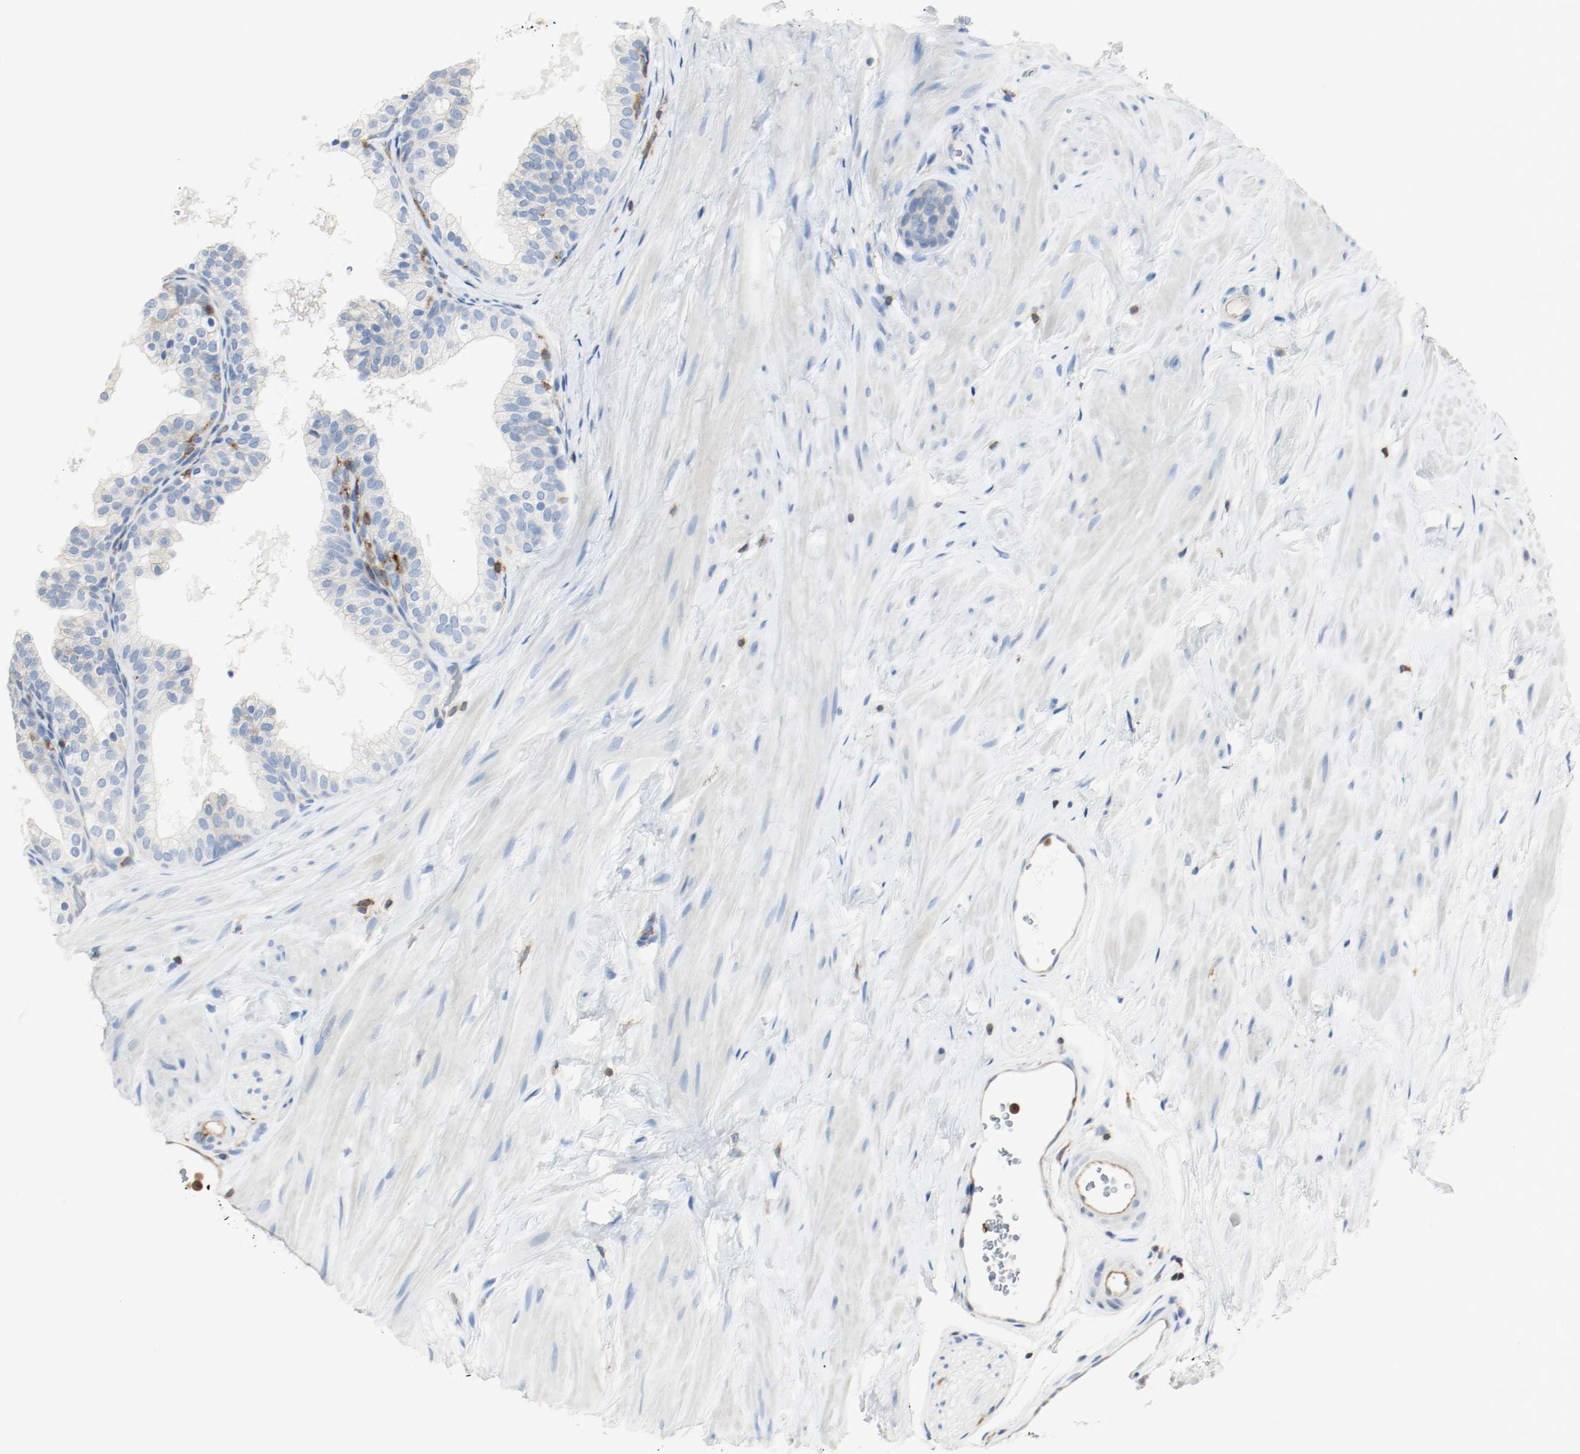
{"staining": {"intensity": "negative", "quantity": "none", "location": "none"}, "tissue": "prostate", "cell_type": "Glandular cells", "image_type": "normal", "snomed": [{"axis": "morphology", "description": "Normal tissue, NOS"}, {"axis": "topography", "description": "Prostate"}], "caption": "Immunohistochemistry (IHC) photomicrograph of normal human prostate stained for a protein (brown), which reveals no positivity in glandular cells.", "gene": "ARPC1B", "patient": {"sex": "male", "age": 60}}